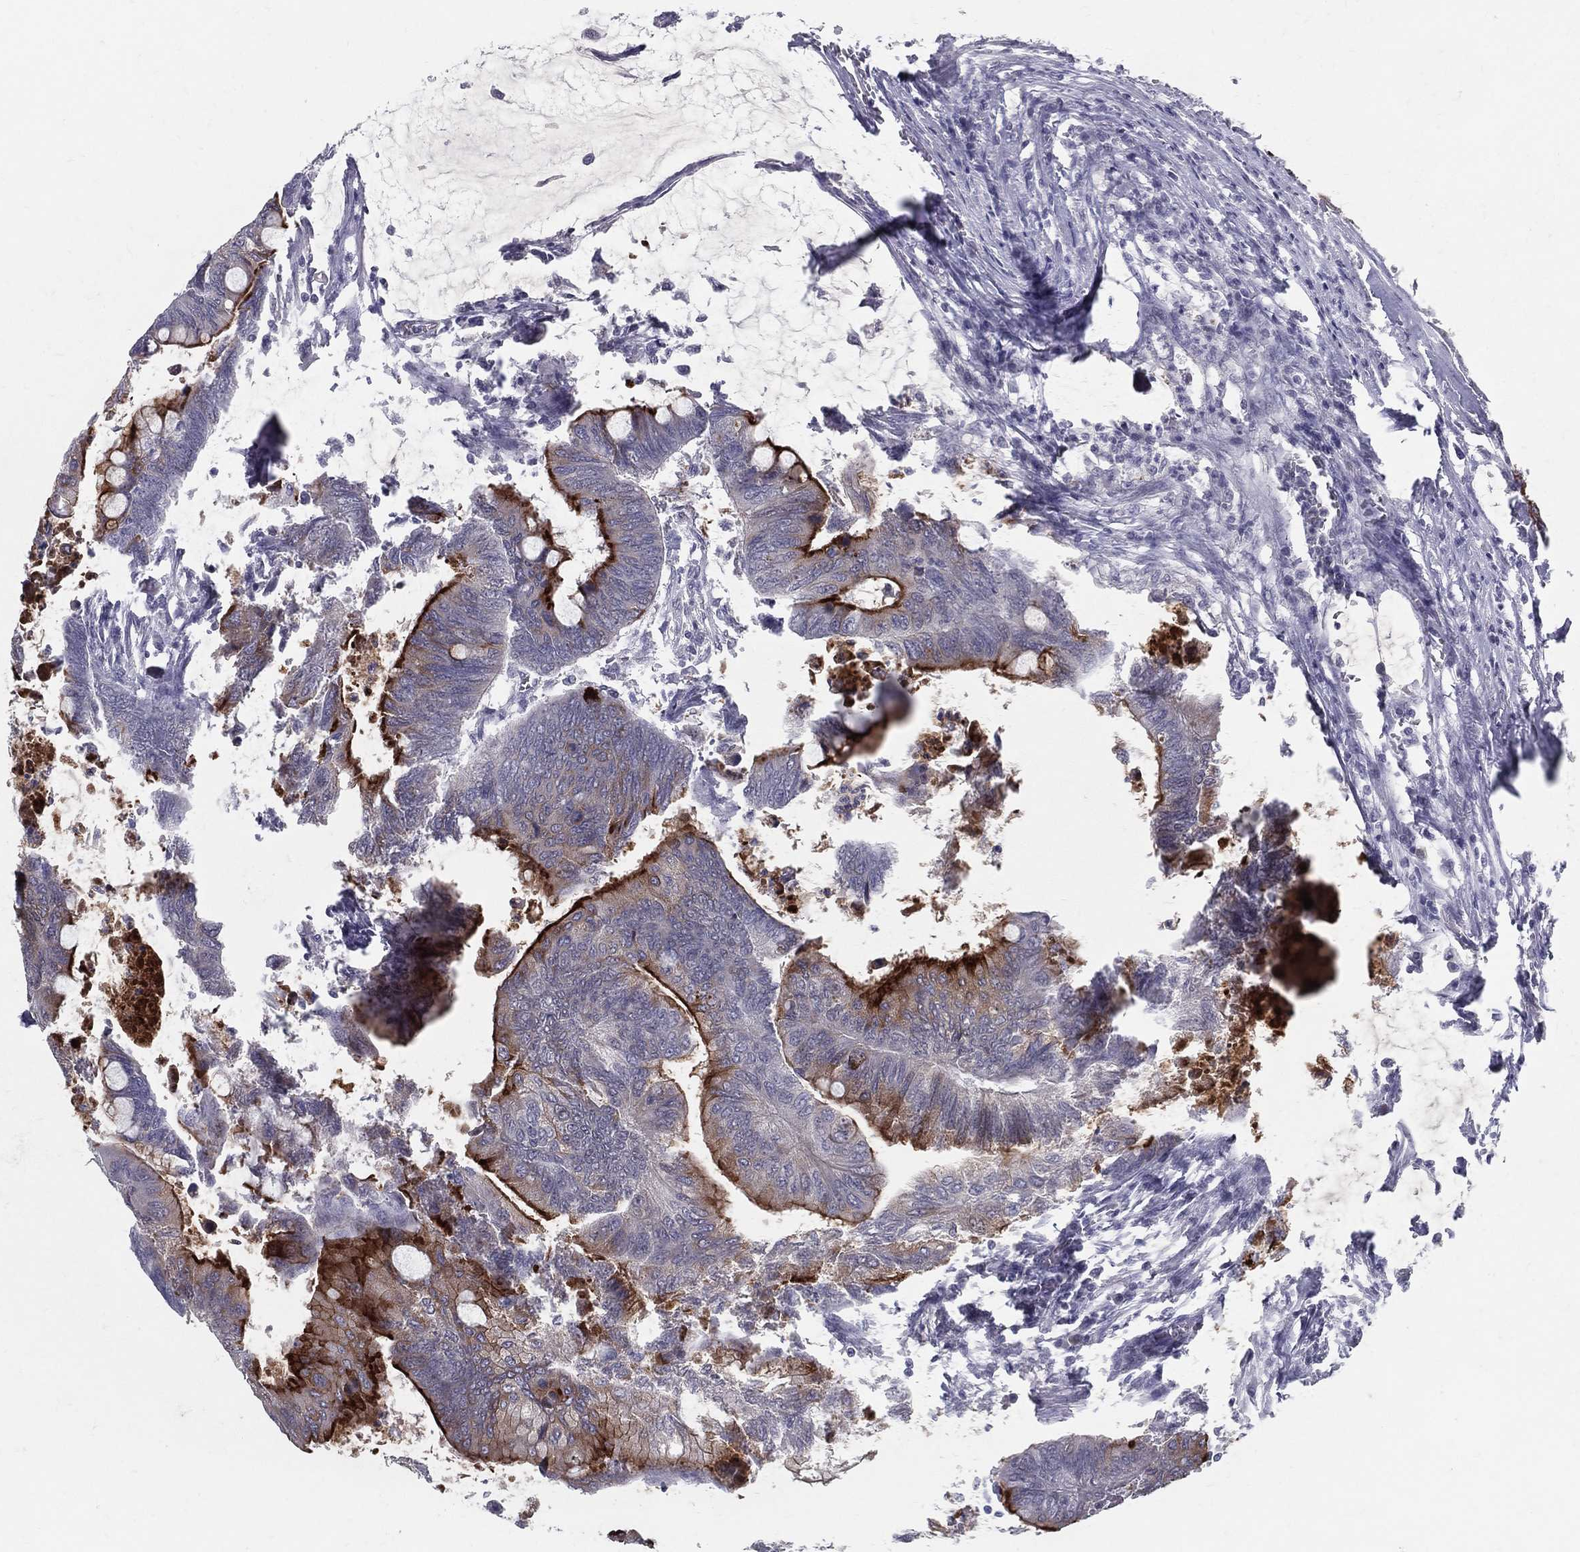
{"staining": {"intensity": "strong", "quantity": "<25%", "location": "cytoplasmic/membranous"}, "tissue": "colorectal cancer", "cell_type": "Tumor cells", "image_type": "cancer", "snomed": [{"axis": "morphology", "description": "Normal tissue, NOS"}, {"axis": "morphology", "description": "Adenocarcinoma, NOS"}, {"axis": "topography", "description": "Rectum"}, {"axis": "topography", "description": "Peripheral nerve tissue"}], "caption": "Immunohistochemistry histopathology image of colorectal adenocarcinoma stained for a protein (brown), which shows medium levels of strong cytoplasmic/membranous expression in approximately <25% of tumor cells.", "gene": "ACE2", "patient": {"sex": "male", "age": 92}}